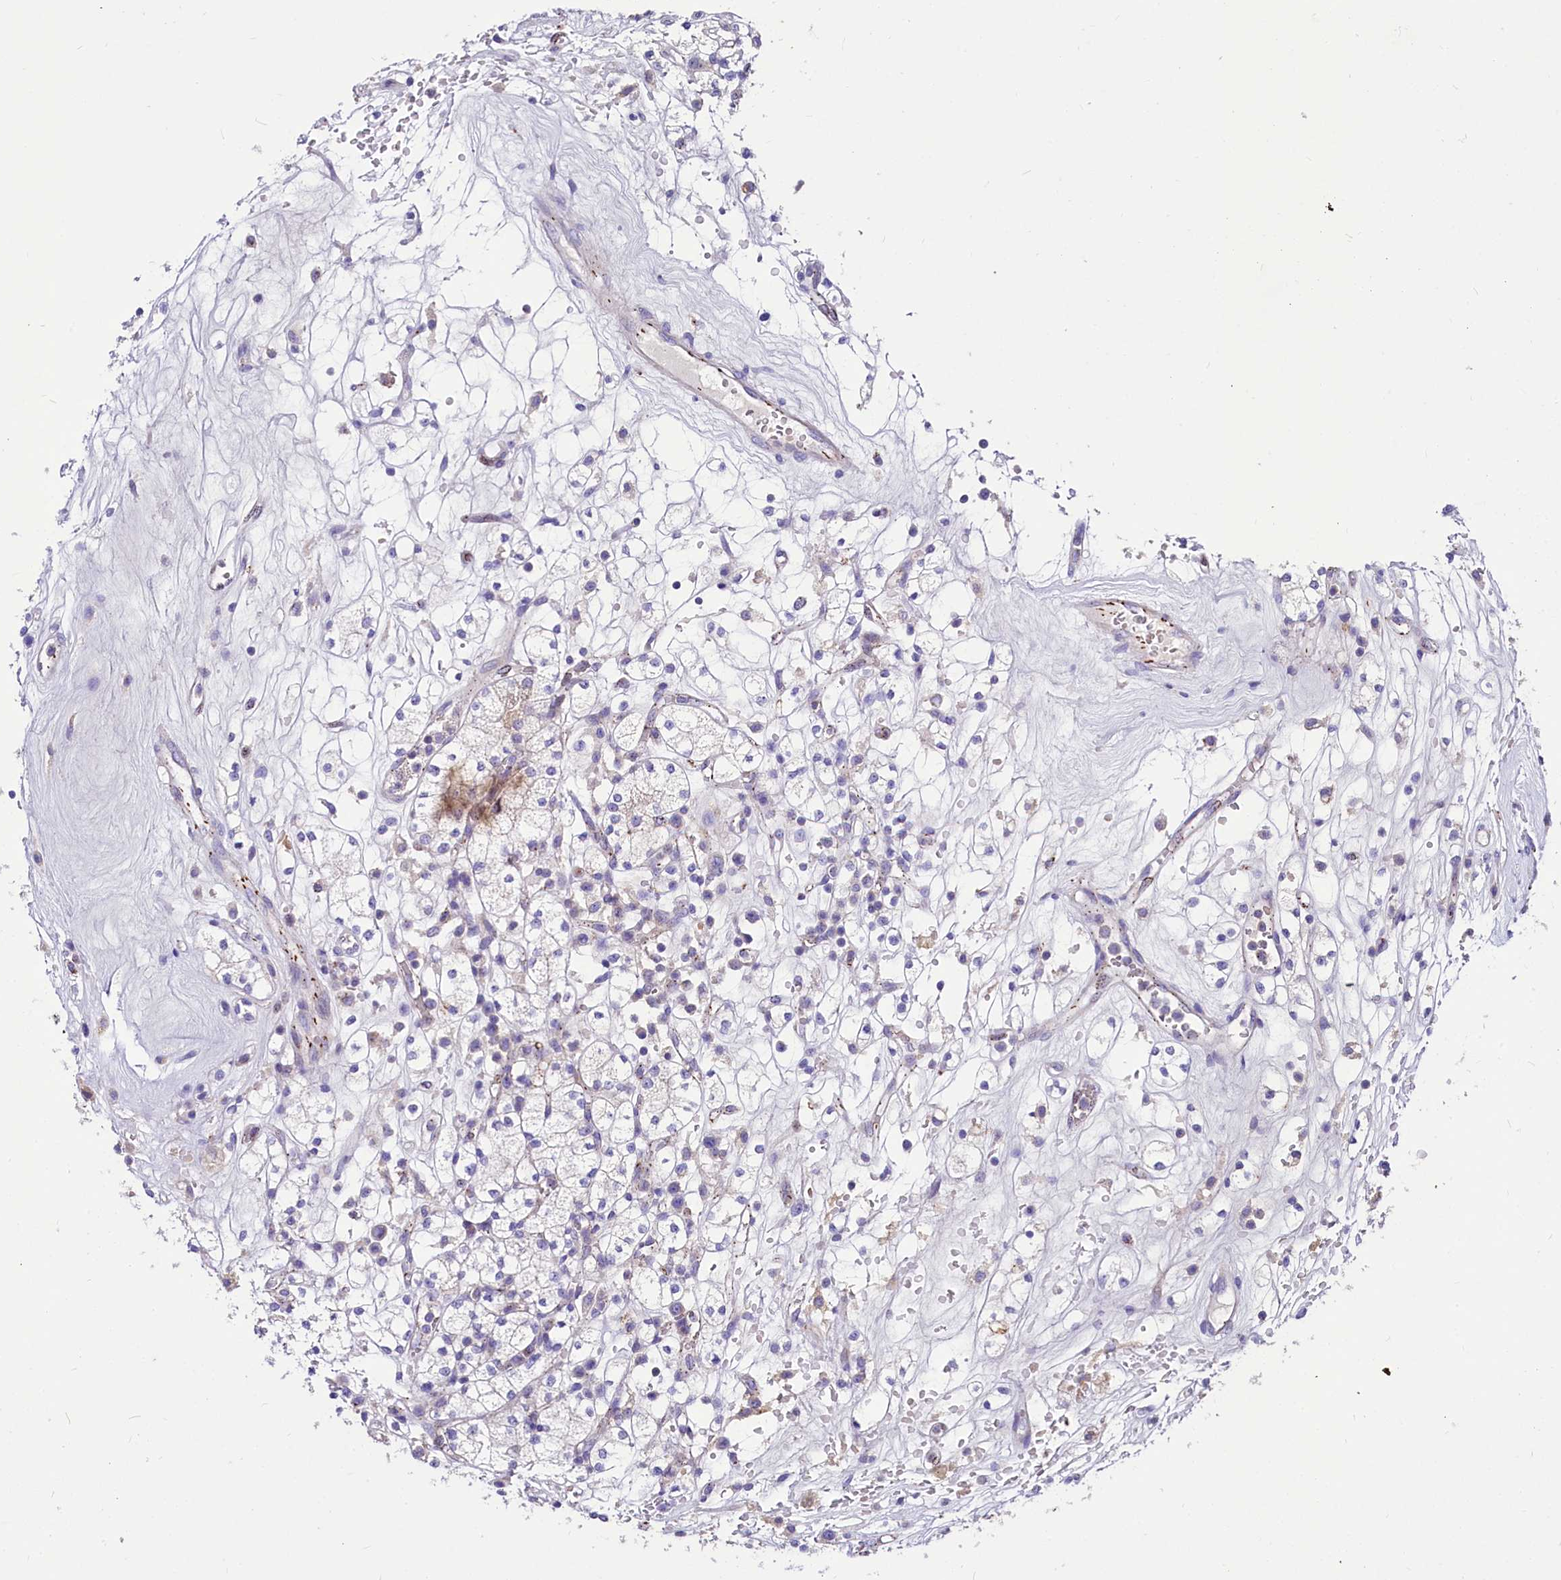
{"staining": {"intensity": "negative", "quantity": "none", "location": "none"}, "tissue": "renal cancer", "cell_type": "Tumor cells", "image_type": "cancer", "snomed": [{"axis": "morphology", "description": "Adenocarcinoma, NOS"}, {"axis": "topography", "description": "Kidney"}], "caption": "This is an immunohistochemistry (IHC) photomicrograph of renal cancer. There is no staining in tumor cells.", "gene": "ABHD5", "patient": {"sex": "male", "age": 77}}